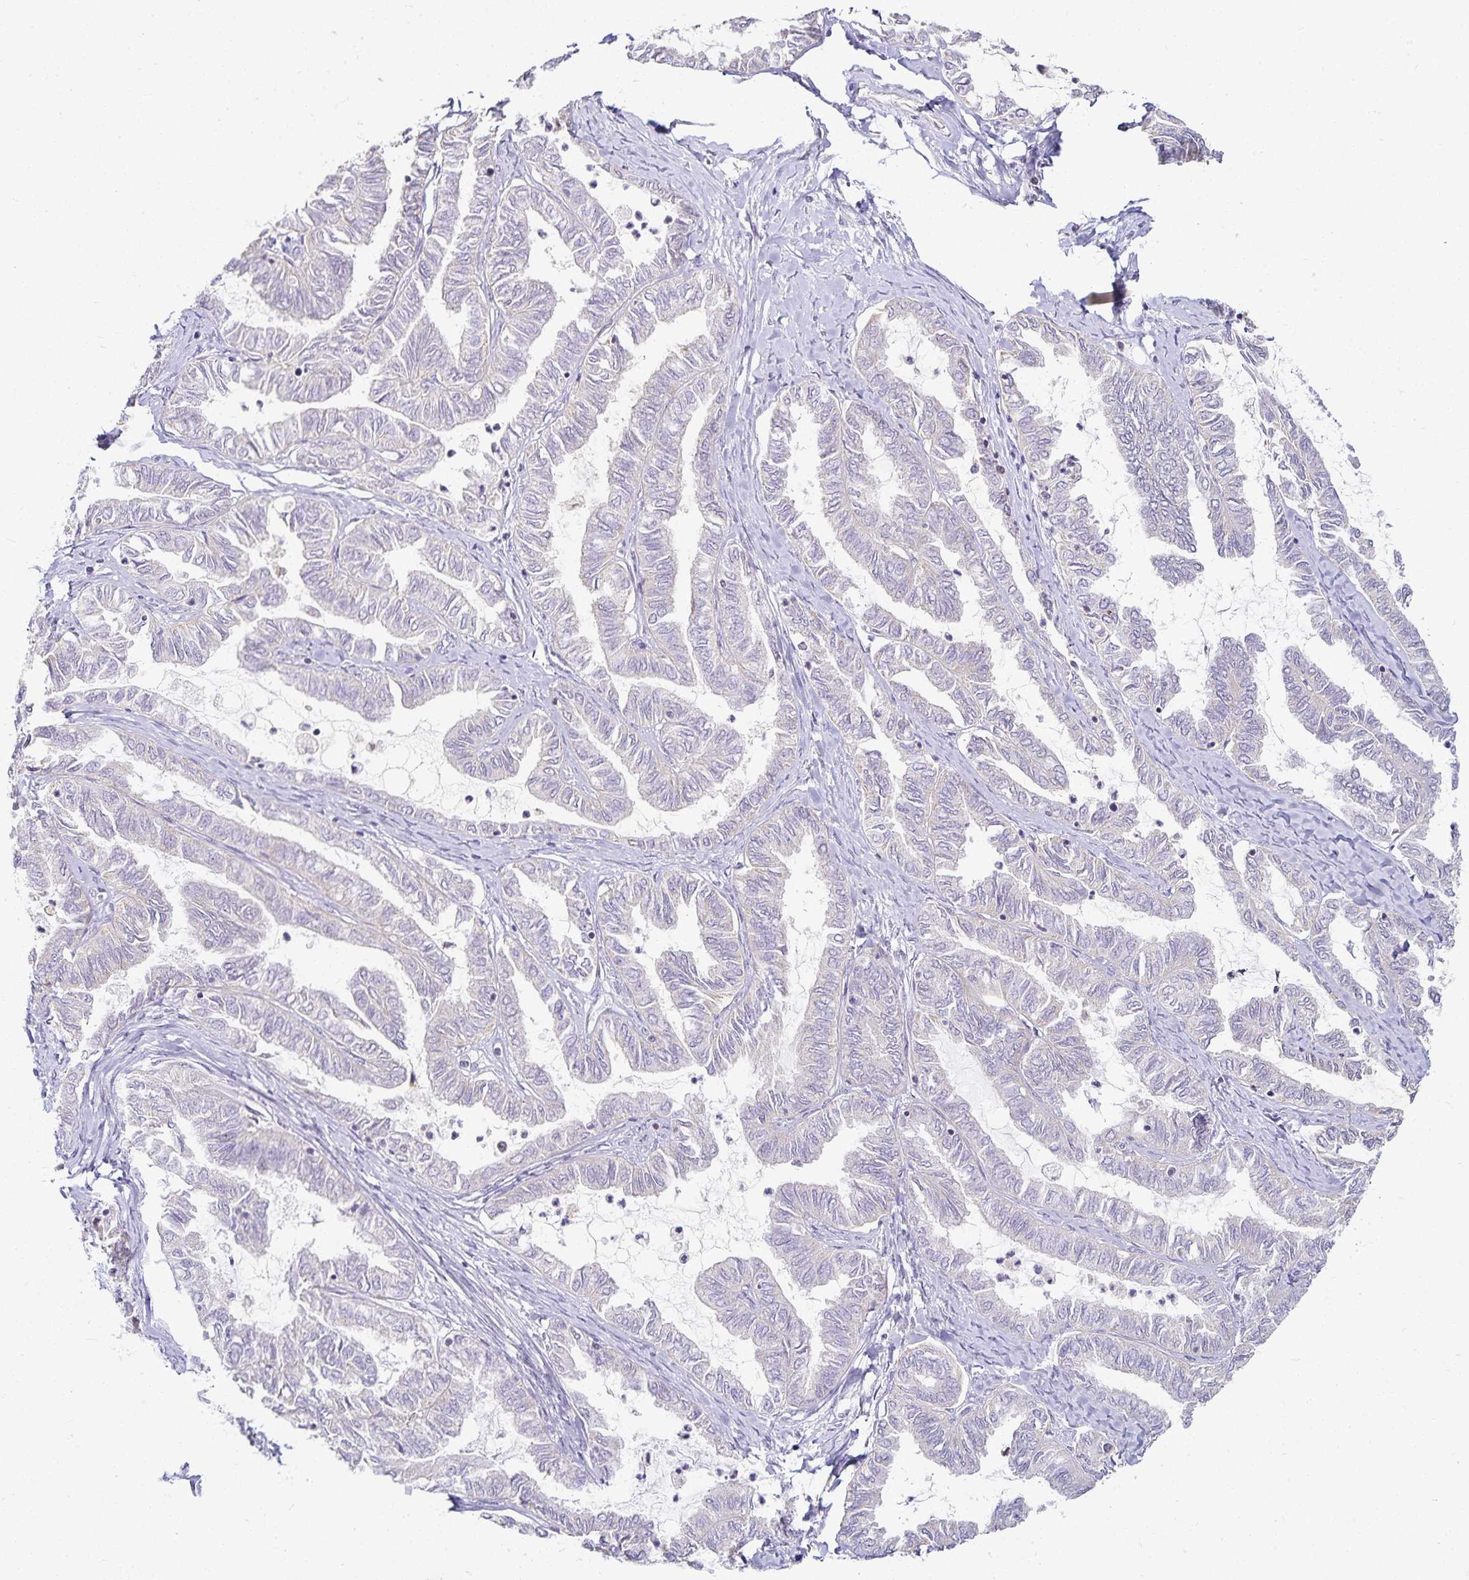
{"staining": {"intensity": "negative", "quantity": "none", "location": "none"}, "tissue": "ovarian cancer", "cell_type": "Tumor cells", "image_type": "cancer", "snomed": [{"axis": "morphology", "description": "Carcinoma, endometroid"}, {"axis": "topography", "description": "Ovary"}], "caption": "This image is of ovarian cancer (endometroid carcinoma) stained with immunohistochemistry to label a protein in brown with the nuclei are counter-stained blue. There is no expression in tumor cells.", "gene": "GP2", "patient": {"sex": "female", "age": 70}}